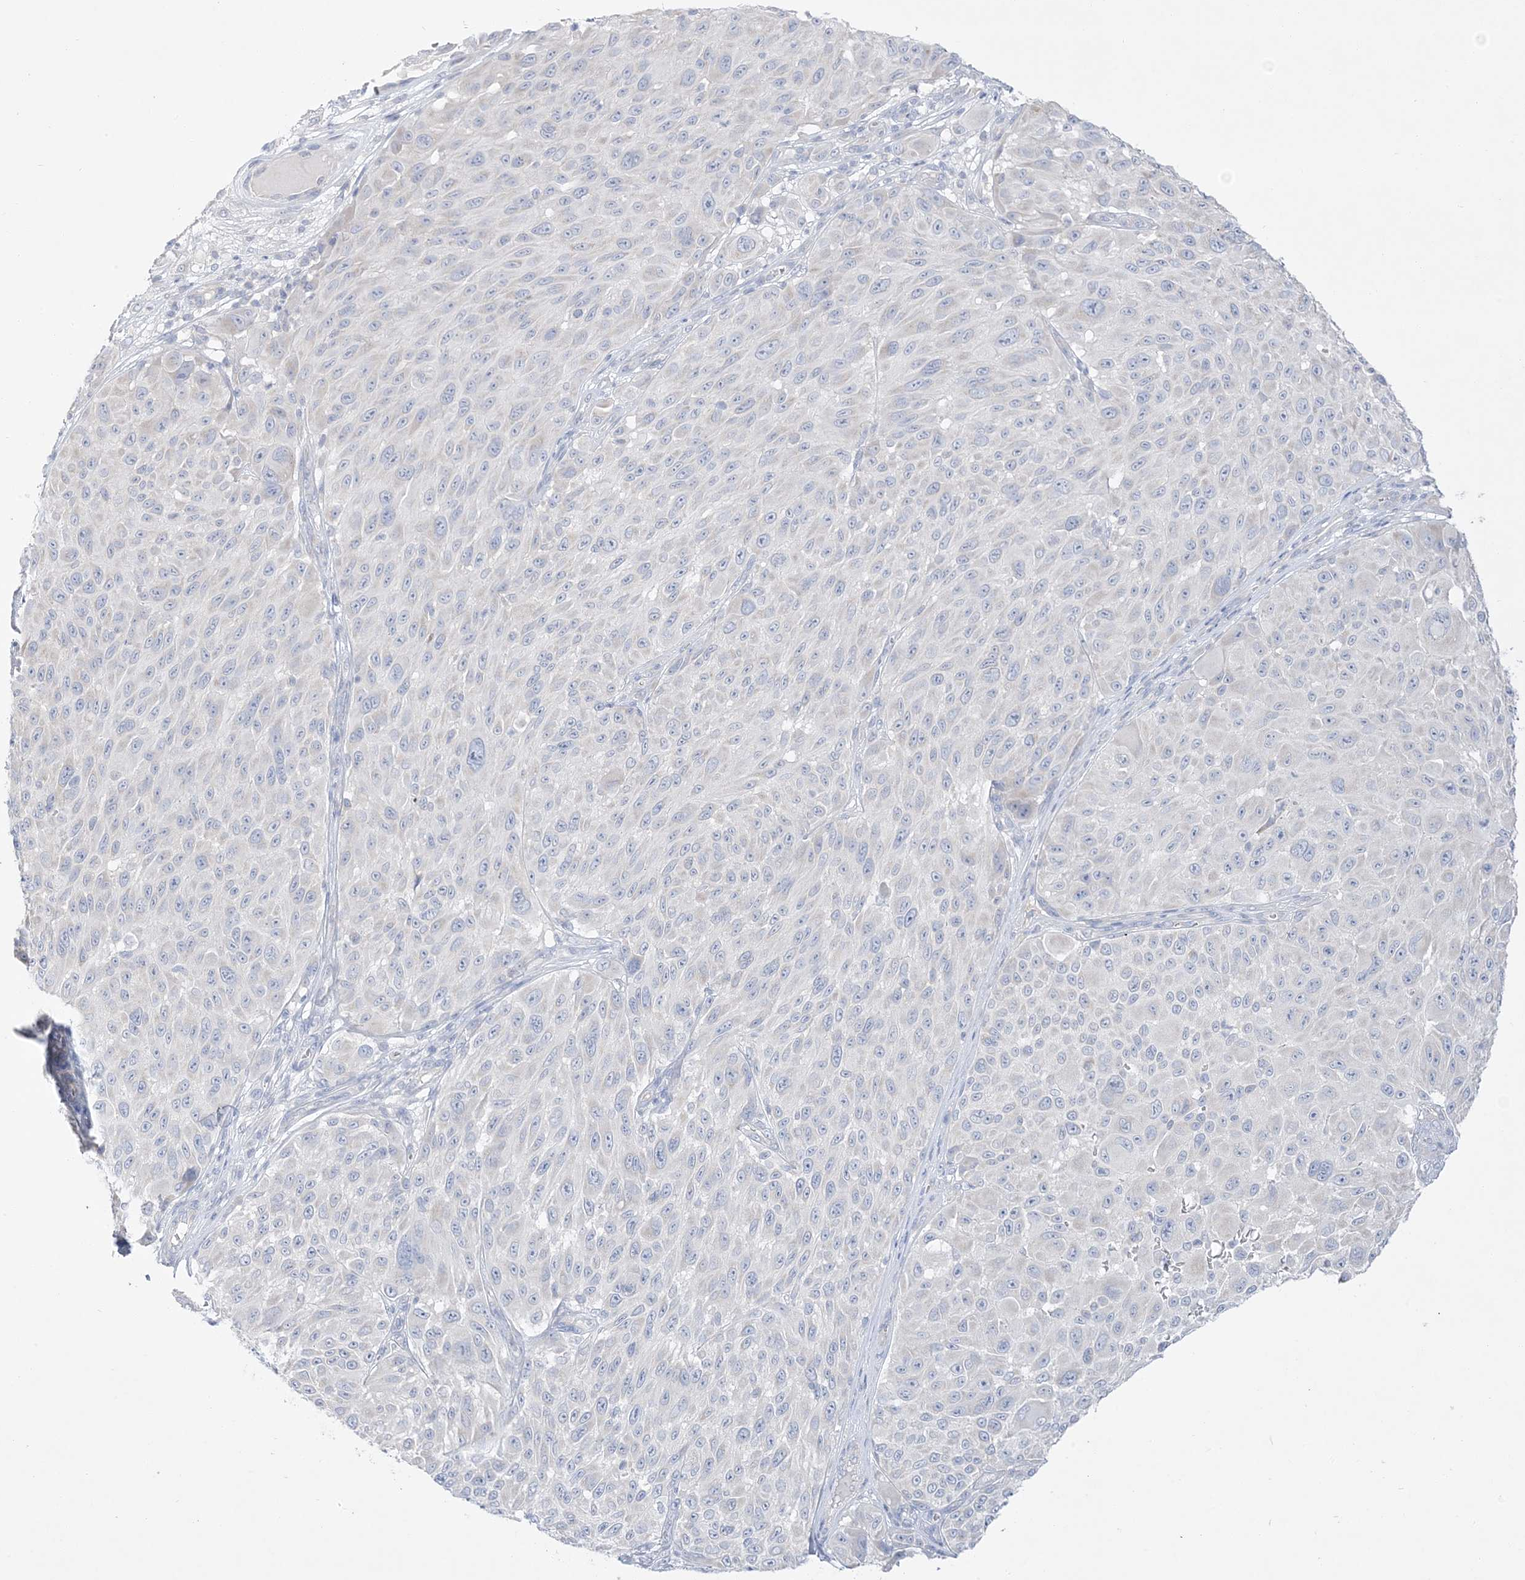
{"staining": {"intensity": "negative", "quantity": "none", "location": "none"}, "tissue": "melanoma", "cell_type": "Tumor cells", "image_type": "cancer", "snomed": [{"axis": "morphology", "description": "Malignant melanoma, NOS"}, {"axis": "topography", "description": "Skin"}], "caption": "Tumor cells are negative for protein expression in human melanoma. The staining was performed using DAB to visualize the protein expression in brown, while the nuclei were stained in blue with hematoxylin (Magnification: 20x).", "gene": "FAM184A", "patient": {"sex": "male", "age": 83}}